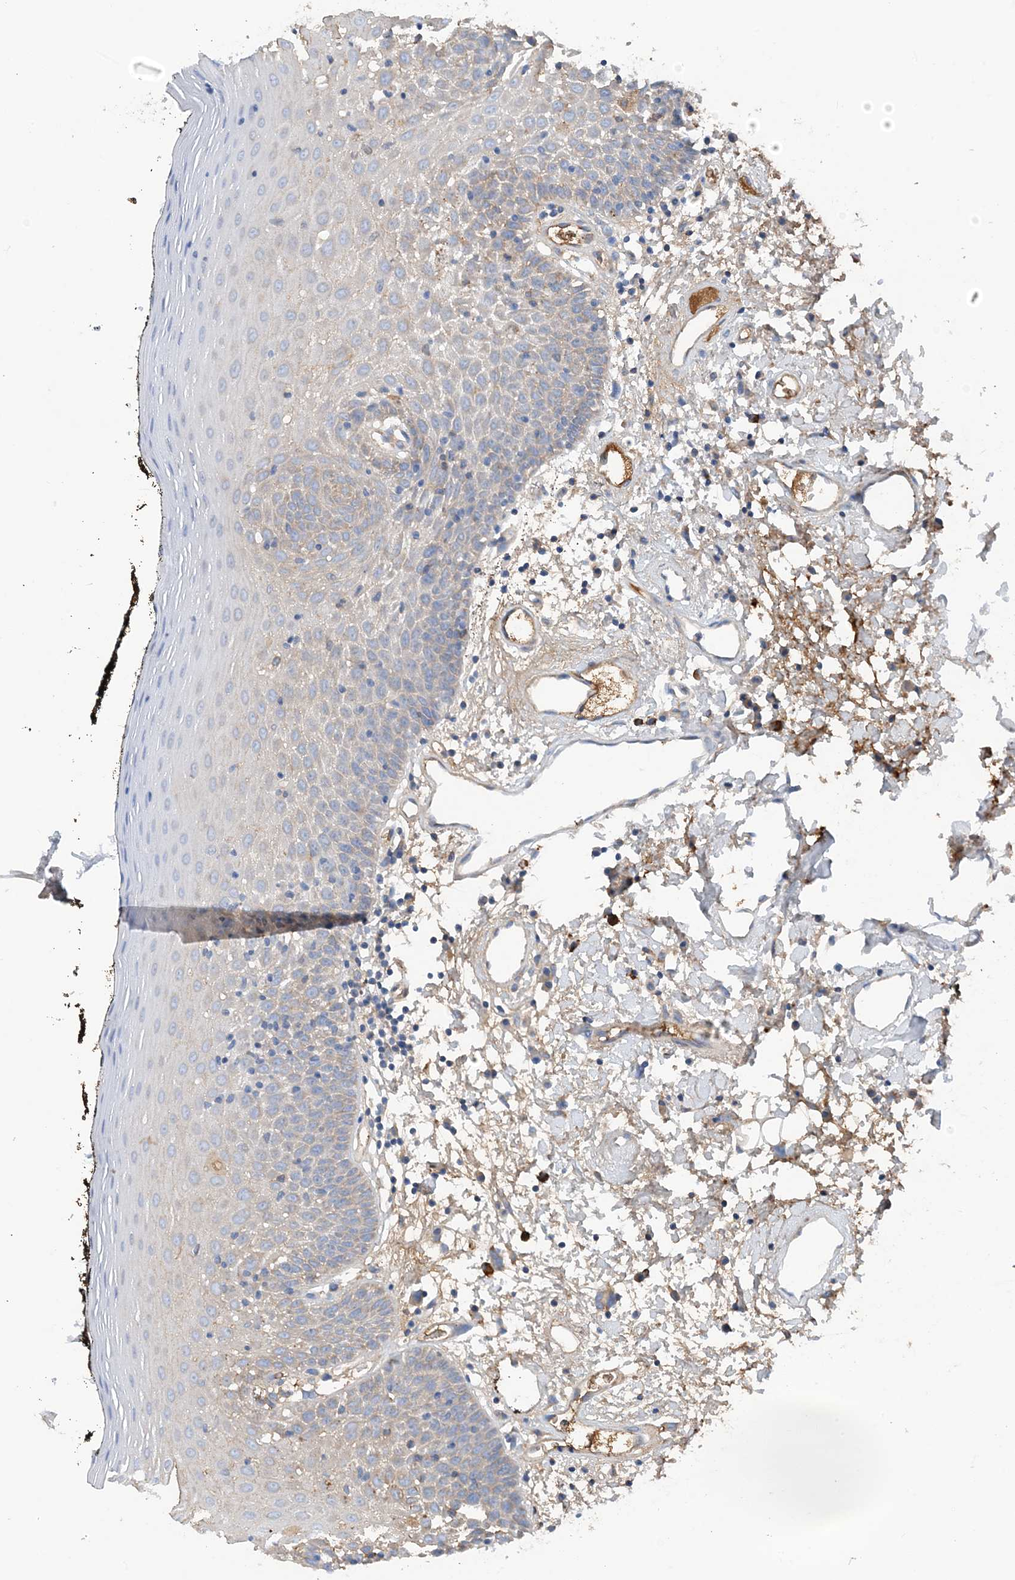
{"staining": {"intensity": "weak", "quantity": "<25%", "location": "cytoplasmic/membranous"}, "tissue": "oral mucosa", "cell_type": "Squamous epithelial cells", "image_type": "normal", "snomed": [{"axis": "morphology", "description": "Normal tissue, NOS"}, {"axis": "topography", "description": "Oral tissue"}], "caption": "The histopathology image shows no staining of squamous epithelial cells in normal oral mucosa.", "gene": "SLC5A11", "patient": {"sex": "male", "age": 74}}